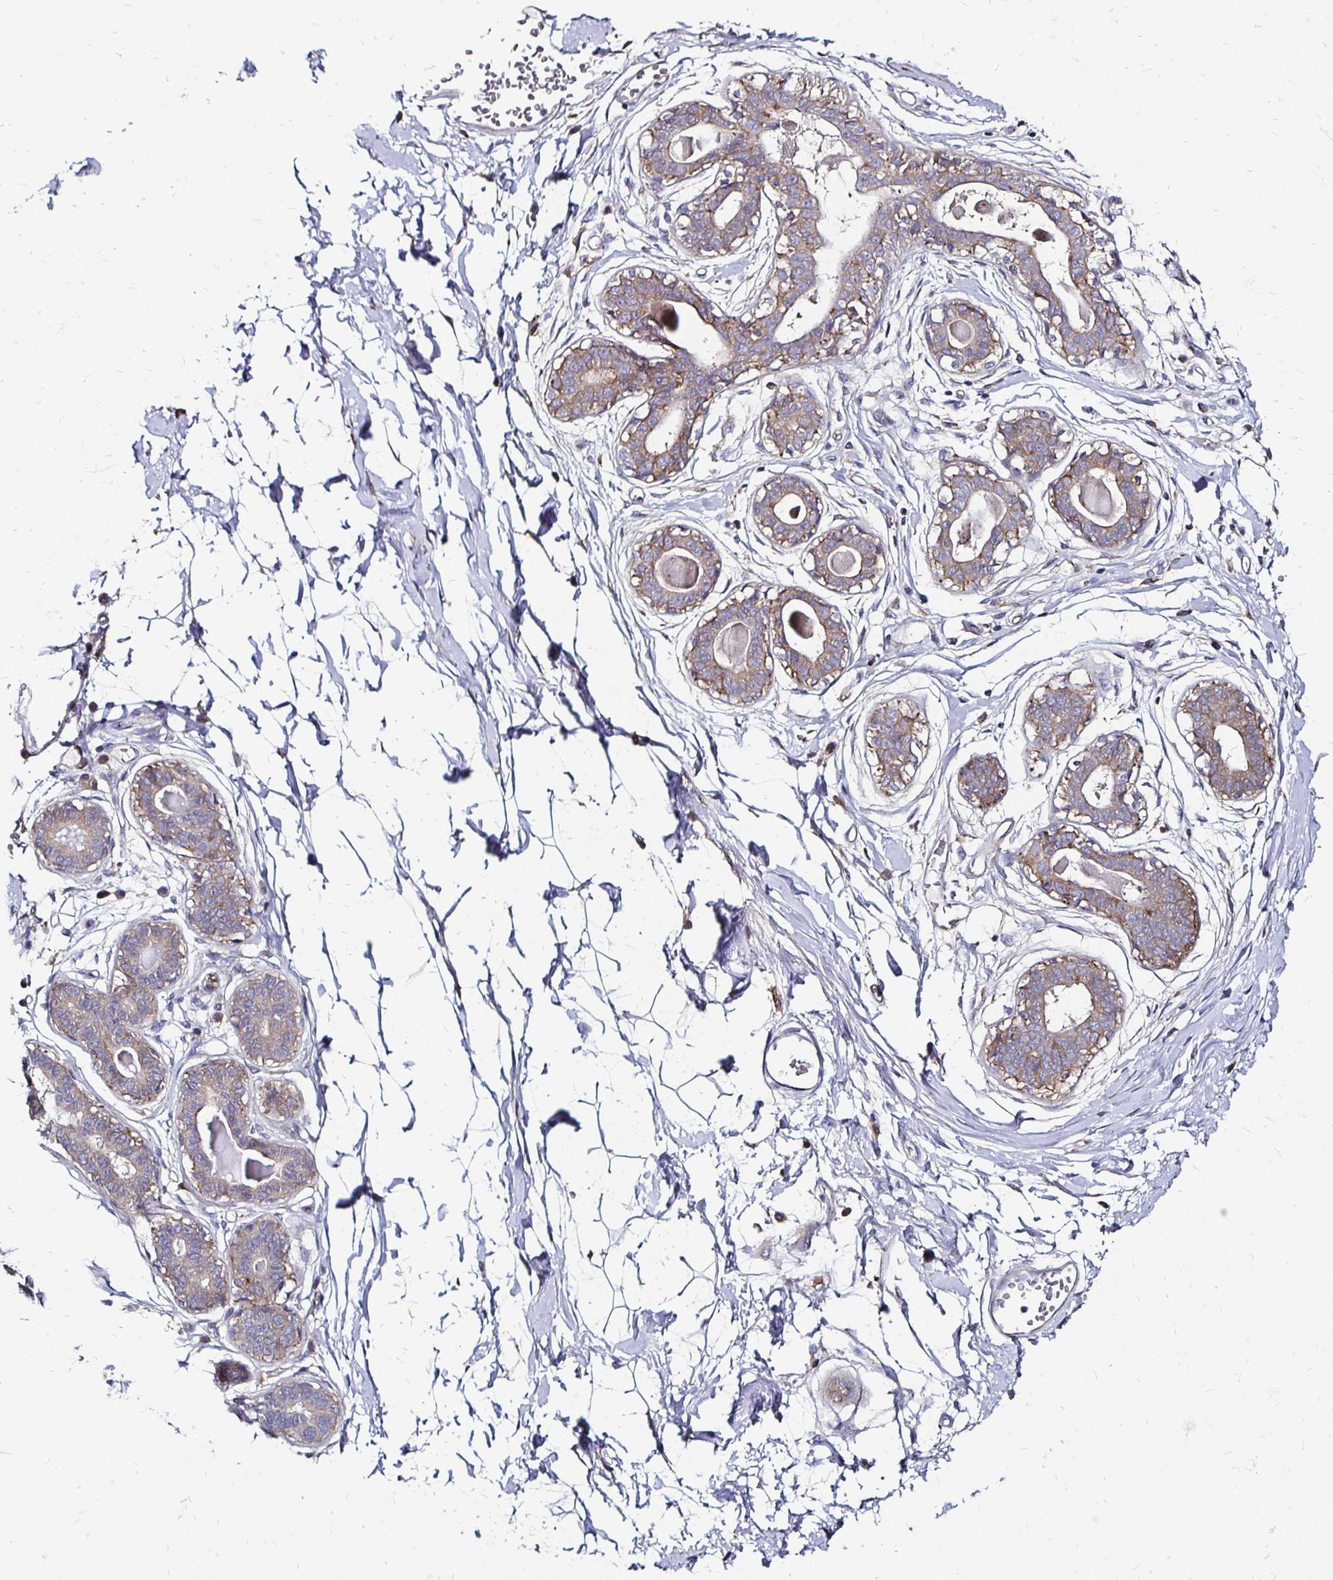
{"staining": {"intensity": "negative", "quantity": "none", "location": "none"}, "tissue": "breast", "cell_type": "Adipocytes", "image_type": "normal", "snomed": [{"axis": "morphology", "description": "Normal tissue, NOS"}, {"axis": "topography", "description": "Breast"}], "caption": "Protein analysis of normal breast demonstrates no significant staining in adipocytes.", "gene": "NCSTN", "patient": {"sex": "female", "age": 45}}